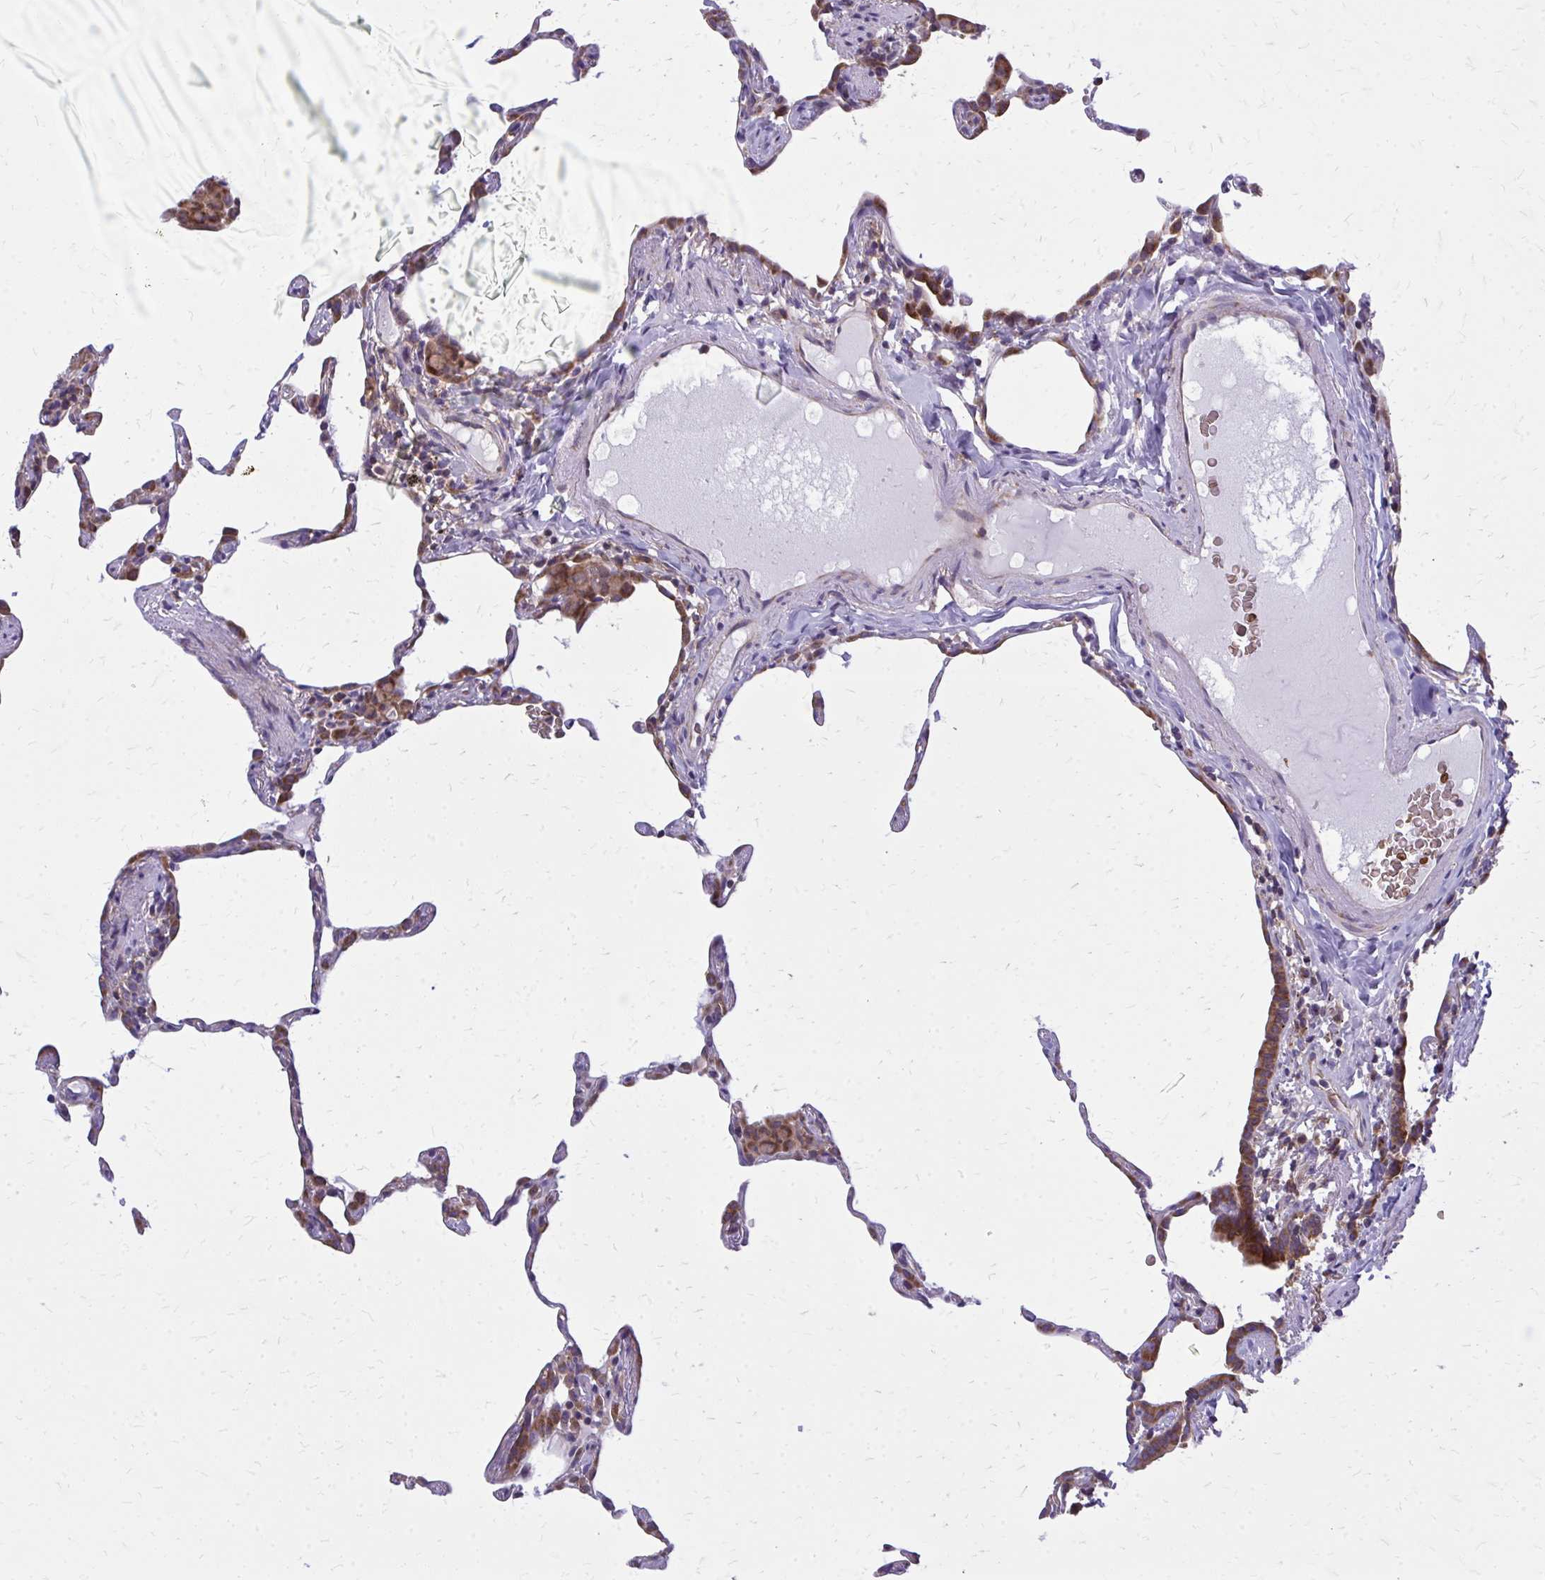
{"staining": {"intensity": "moderate", "quantity": "25%-75%", "location": "cytoplasmic/membranous"}, "tissue": "lung", "cell_type": "Alveolar cells", "image_type": "normal", "snomed": [{"axis": "morphology", "description": "Normal tissue, NOS"}, {"axis": "topography", "description": "Lung"}], "caption": "This is a histology image of immunohistochemistry staining of benign lung, which shows moderate expression in the cytoplasmic/membranous of alveolar cells.", "gene": "PDK4", "patient": {"sex": "female", "age": 57}}